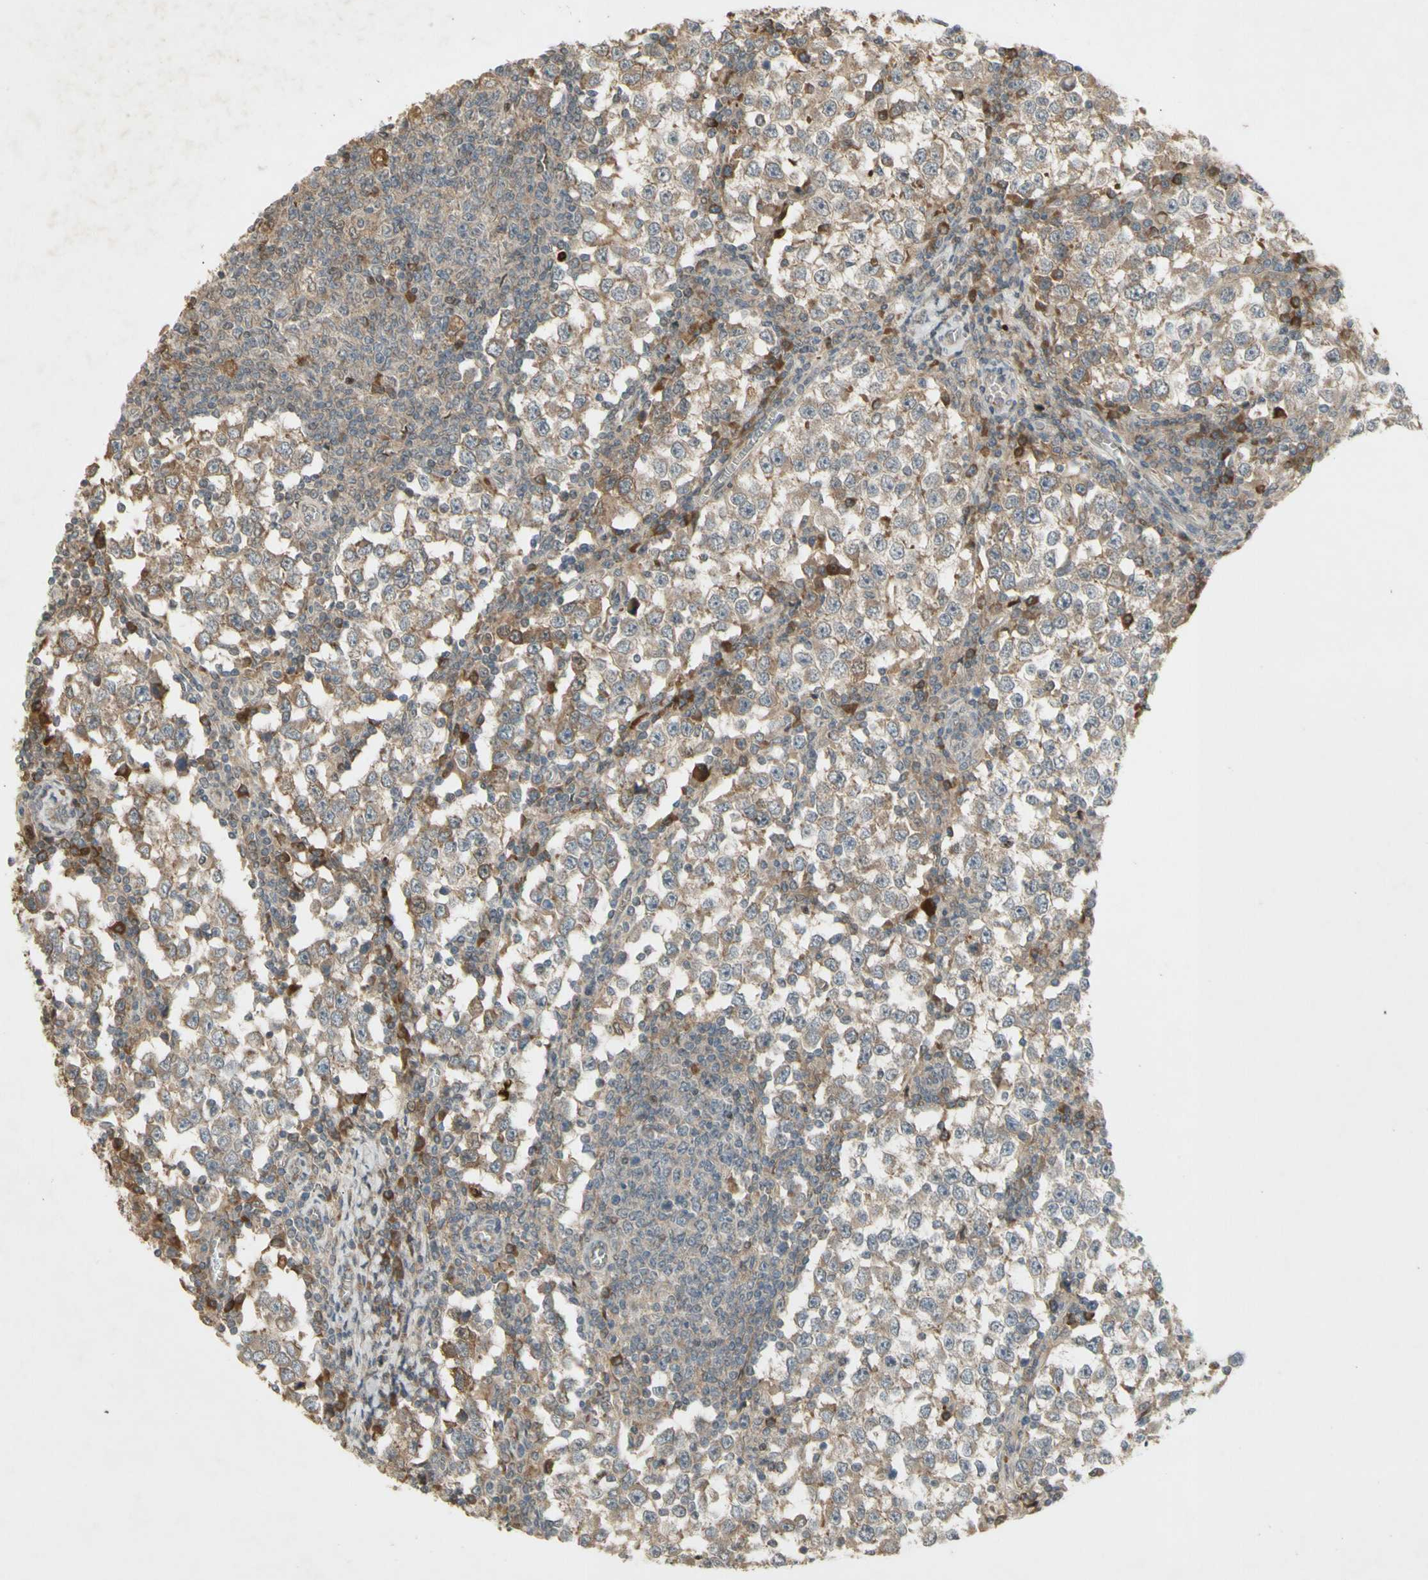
{"staining": {"intensity": "weak", "quantity": "25%-75%", "location": "cytoplasmic/membranous"}, "tissue": "testis cancer", "cell_type": "Tumor cells", "image_type": "cancer", "snomed": [{"axis": "morphology", "description": "Seminoma, NOS"}, {"axis": "topography", "description": "Testis"}], "caption": "This image reveals immunohistochemistry staining of testis cancer (seminoma), with low weak cytoplasmic/membranous positivity in about 25%-75% of tumor cells.", "gene": "NRG4", "patient": {"sex": "male", "age": 65}}